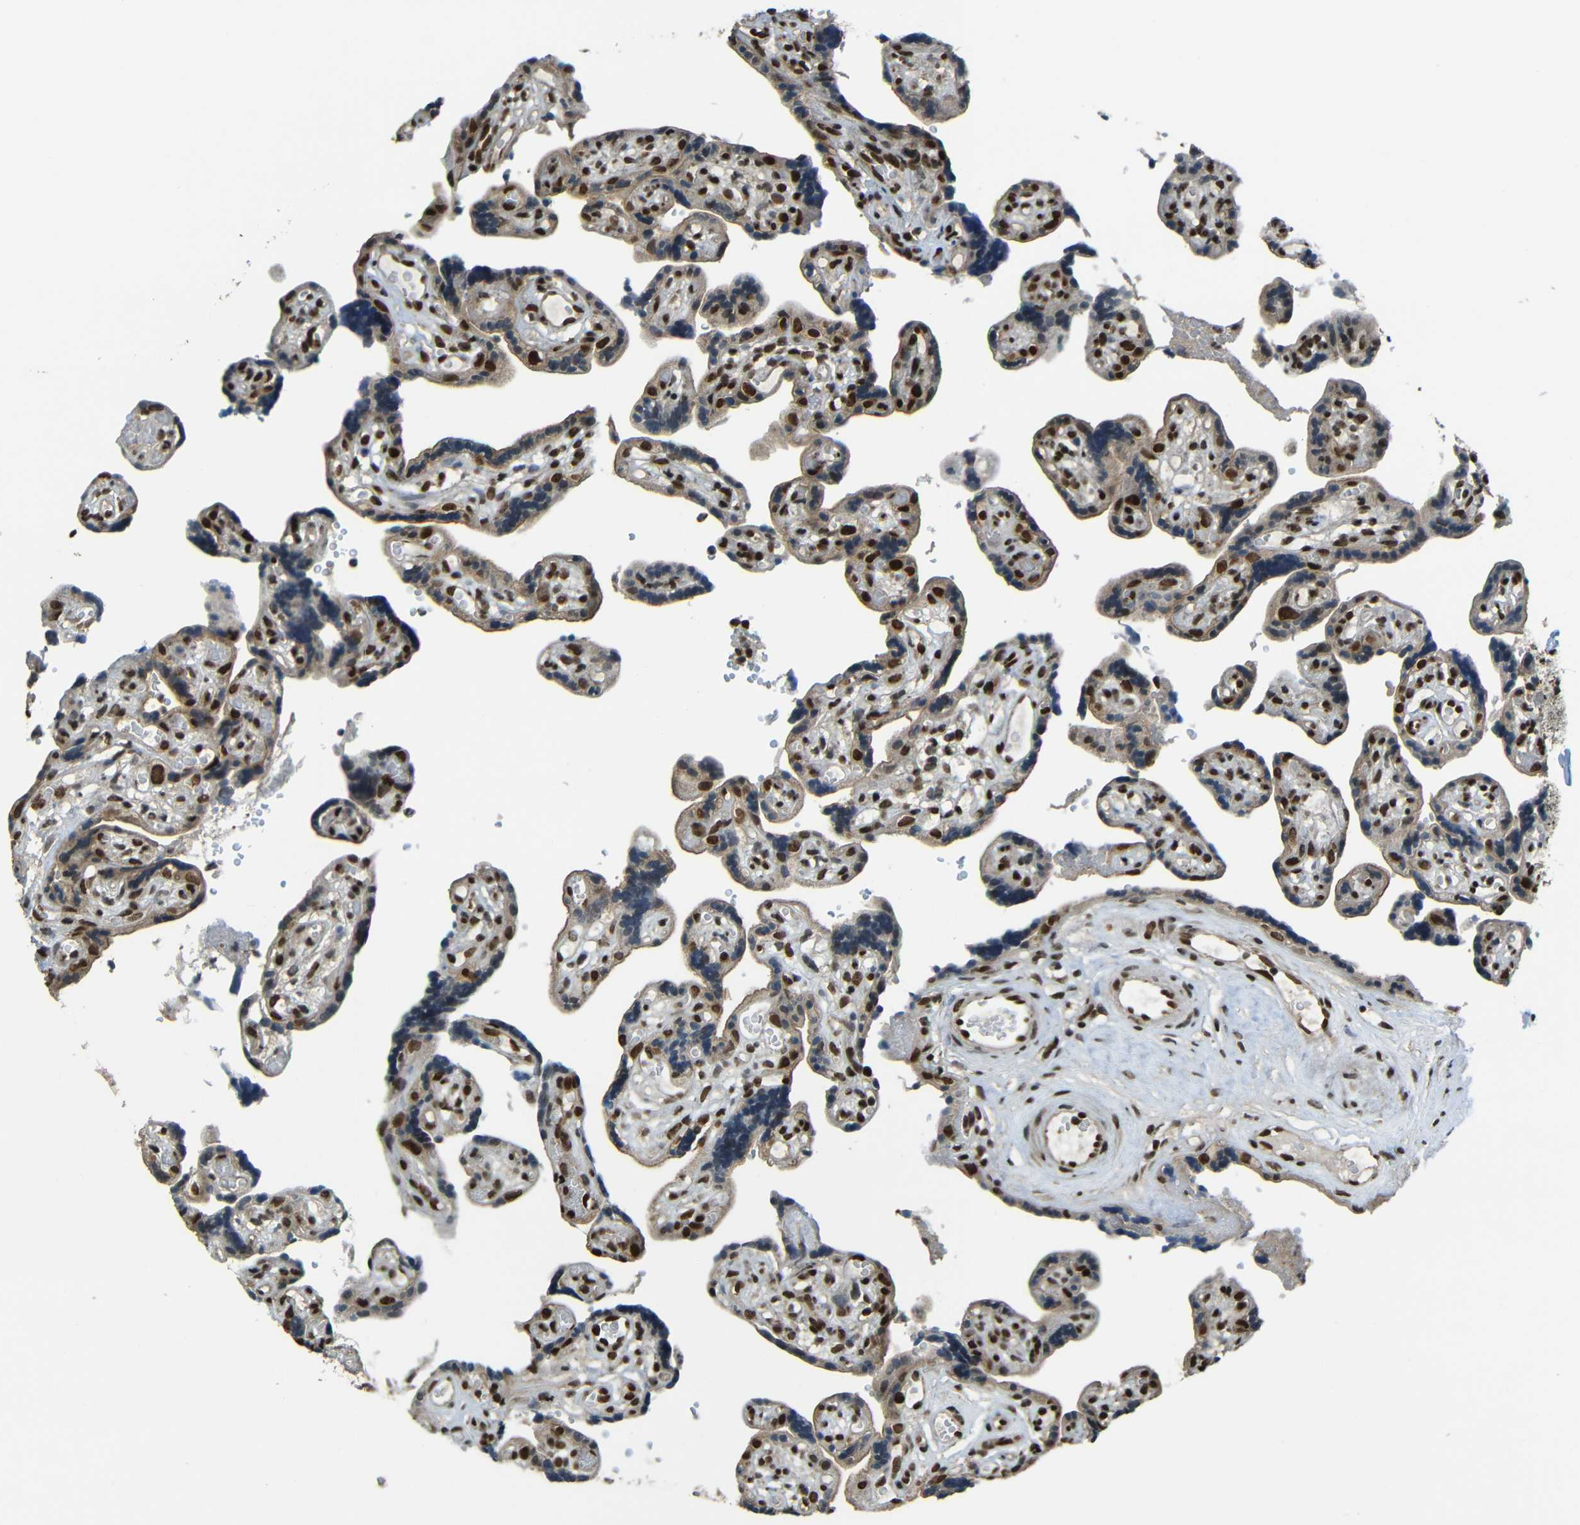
{"staining": {"intensity": "moderate", "quantity": ">75%", "location": "cytoplasmic/membranous,nuclear"}, "tissue": "placenta", "cell_type": "Decidual cells", "image_type": "normal", "snomed": [{"axis": "morphology", "description": "Normal tissue, NOS"}, {"axis": "topography", "description": "Placenta"}], "caption": "Decidual cells demonstrate medium levels of moderate cytoplasmic/membranous,nuclear positivity in approximately >75% of cells in normal placenta.", "gene": "PSIP1", "patient": {"sex": "female", "age": 30}}